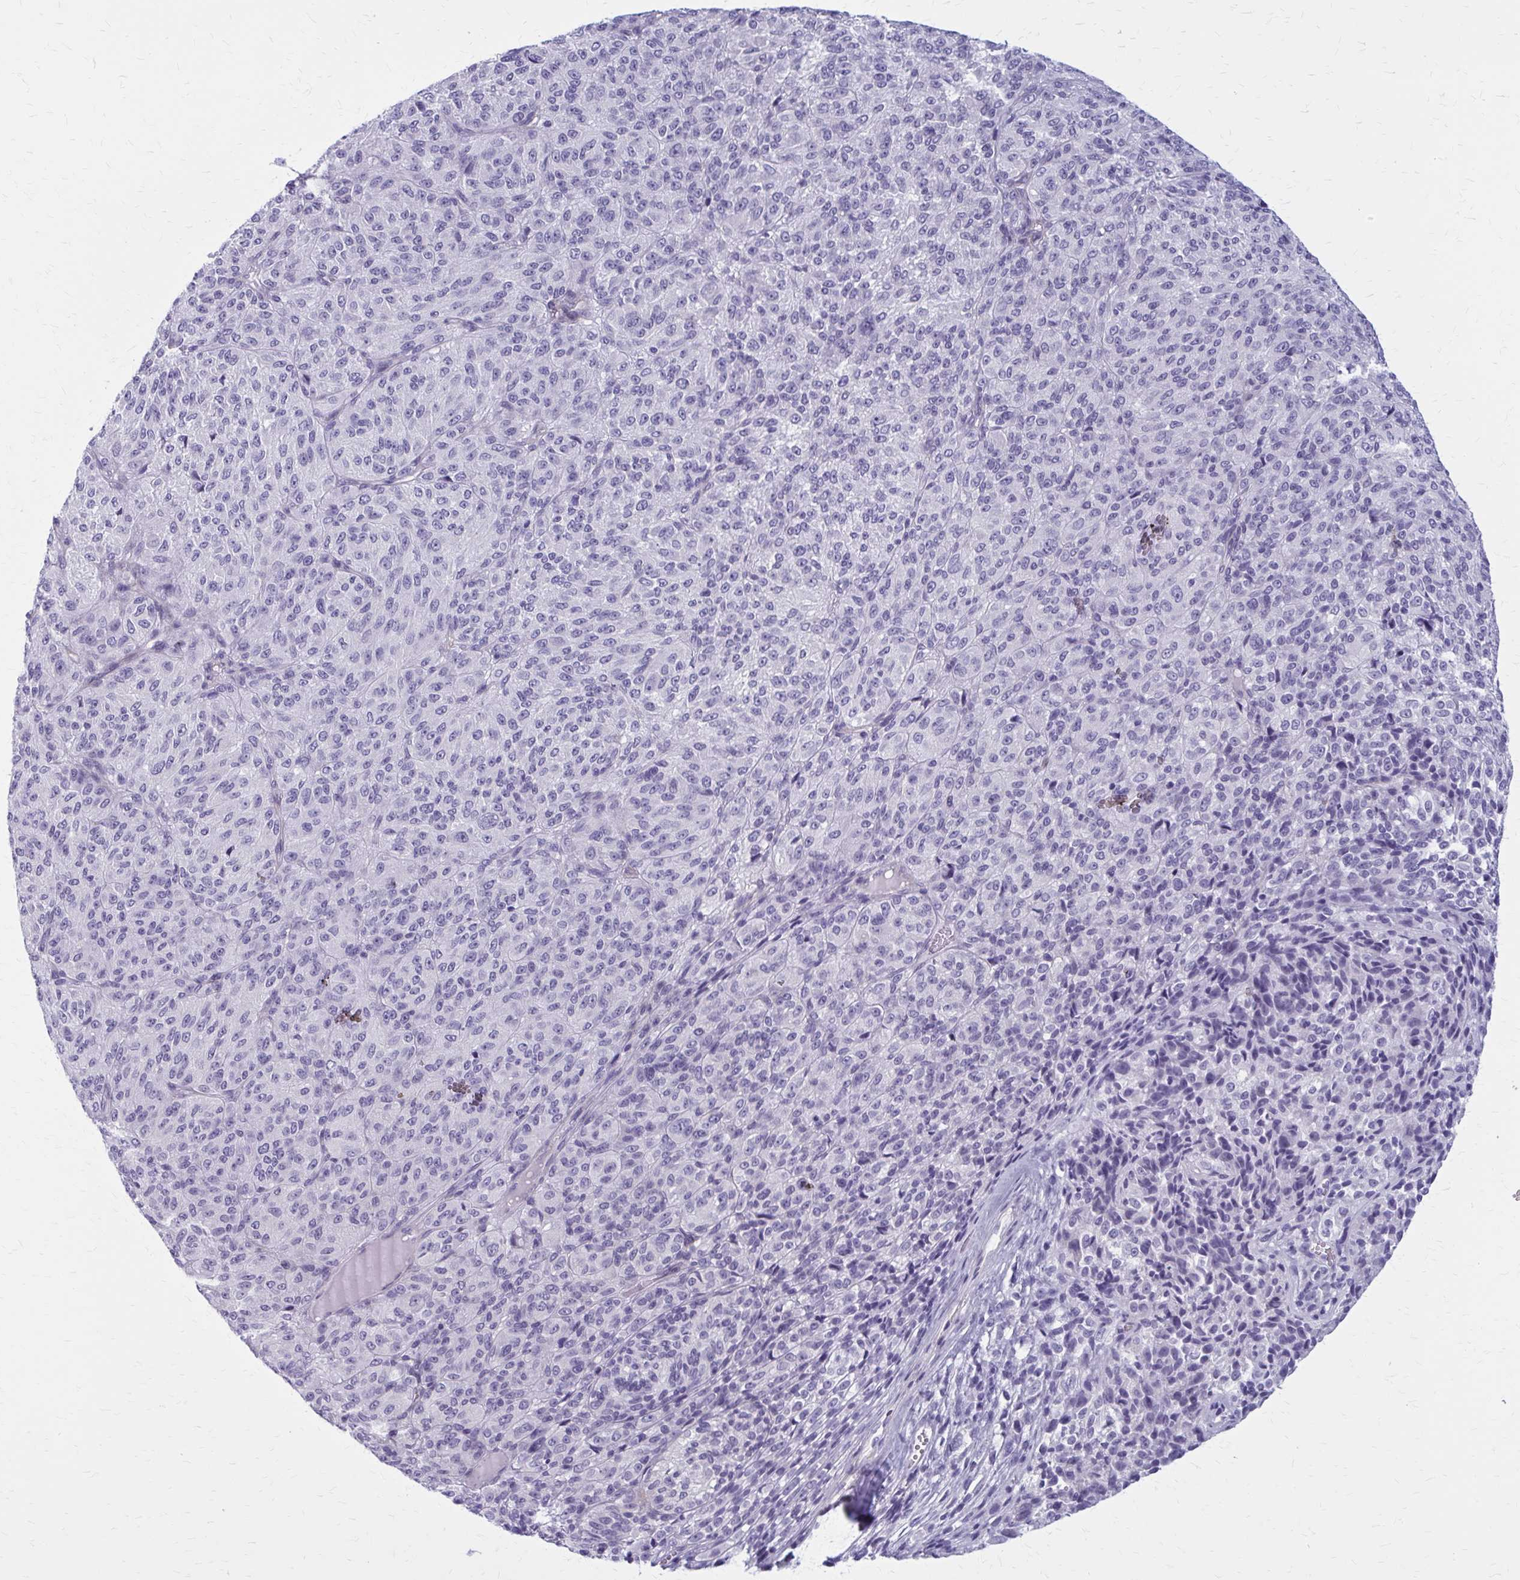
{"staining": {"intensity": "negative", "quantity": "none", "location": "none"}, "tissue": "melanoma", "cell_type": "Tumor cells", "image_type": "cancer", "snomed": [{"axis": "morphology", "description": "Malignant melanoma, Metastatic site"}, {"axis": "topography", "description": "Brain"}], "caption": "IHC photomicrograph of neoplastic tissue: malignant melanoma (metastatic site) stained with DAB reveals no significant protein staining in tumor cells.", "gene": "CASQ2", "patient": {"sex": "female", "age": 56}}